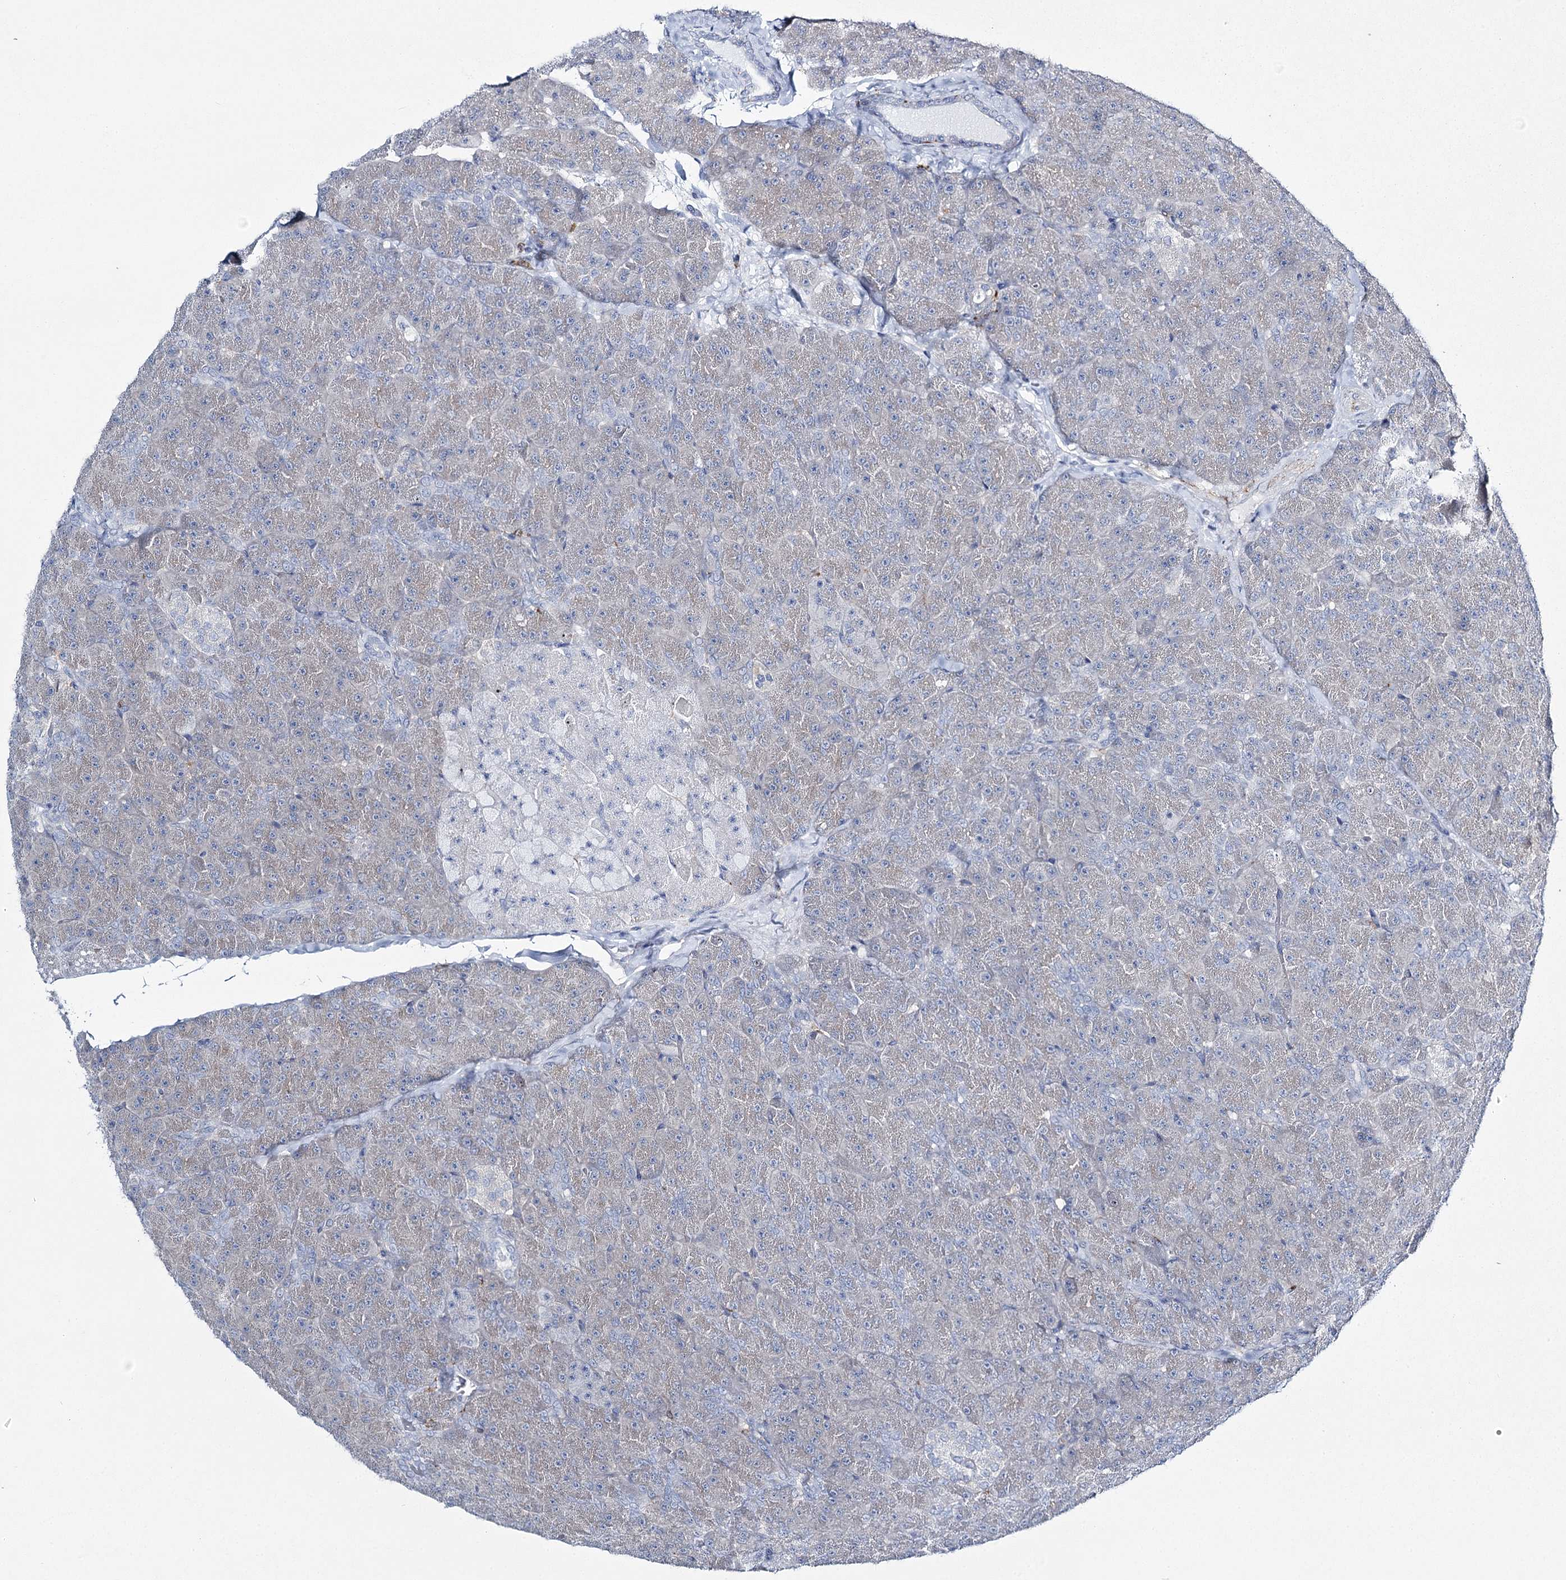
{"staining": {"intensity": "negative", "quantity": "none", "location": "none"}, "tissue": "pancreas", "cell_type": "Exocrine glandular cells", "image_type": "normal", "snomed": [{"axis": "morphology", "description": "Normal tissue, NOS"}, {"axis": "topography", "description": "Pancreas"}], "caption": "High power microscopy histopathology image of an IHC image of benign pancreas, revealing no significant expression in exocrine glandular cells.", "gene": "CCDC88A", "patient": {"sex": "male", "age": 36}}